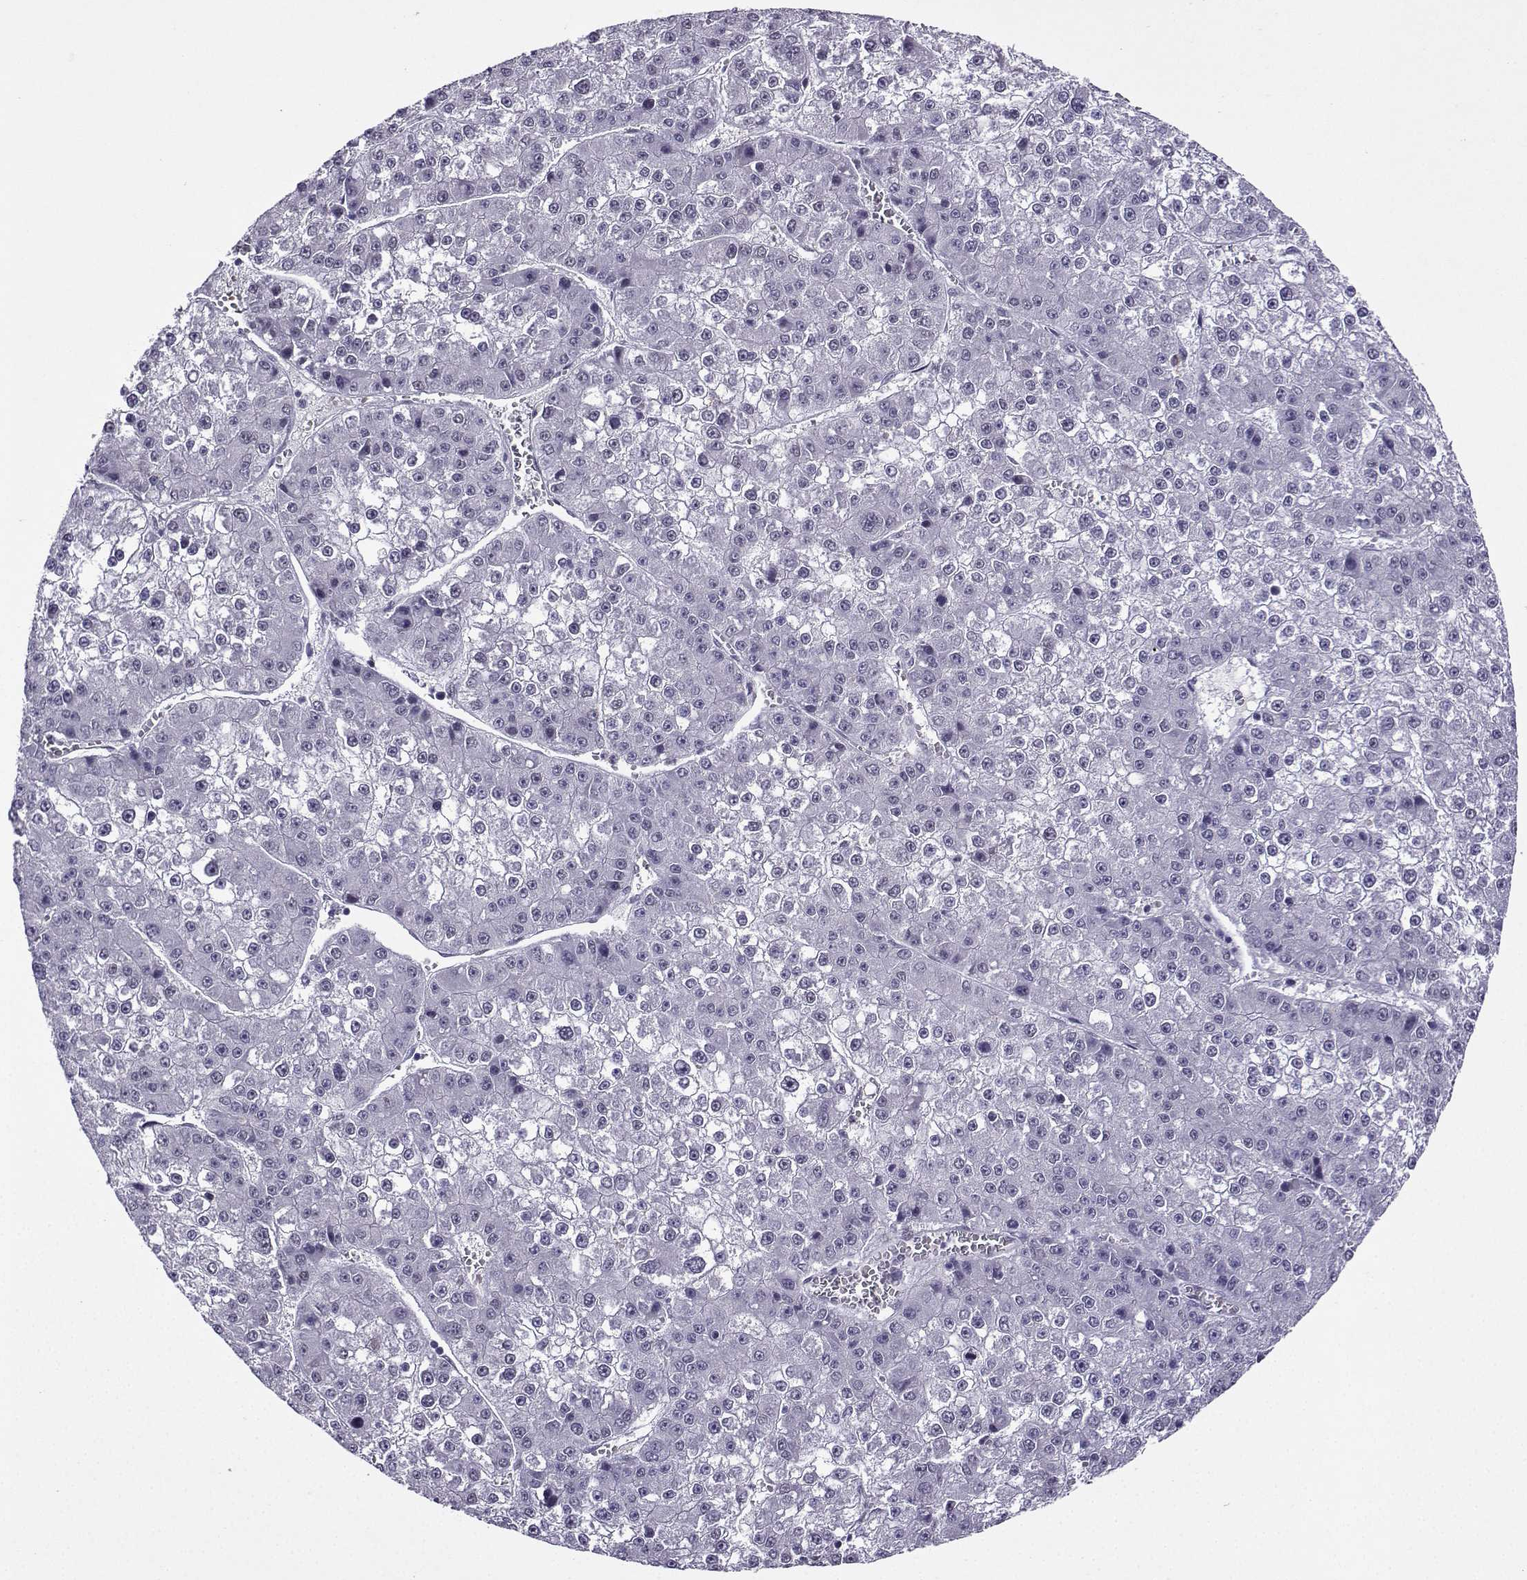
{"staining": {"intensity": "negative", "quantity": "none", "location": "none"}, "tissue": "liver cancer", "cell_type": "Tumor cells", "image_type": "cancer", "snomed": [{"axis": "morphology", "description": "Carcinoma, Hepatocellular, NOS"}, {"axis": "topography", "description": "Liver"}], "caption": "Immunohistochemistry of liver cancer (hepatocellular carcinoma) displays no positivity in tumor cells. (Immunohistochemistry, brightfield microscopy, high magnification).", "gene": "LRFN2", "patient": {"sex": "female", "age": 73}}